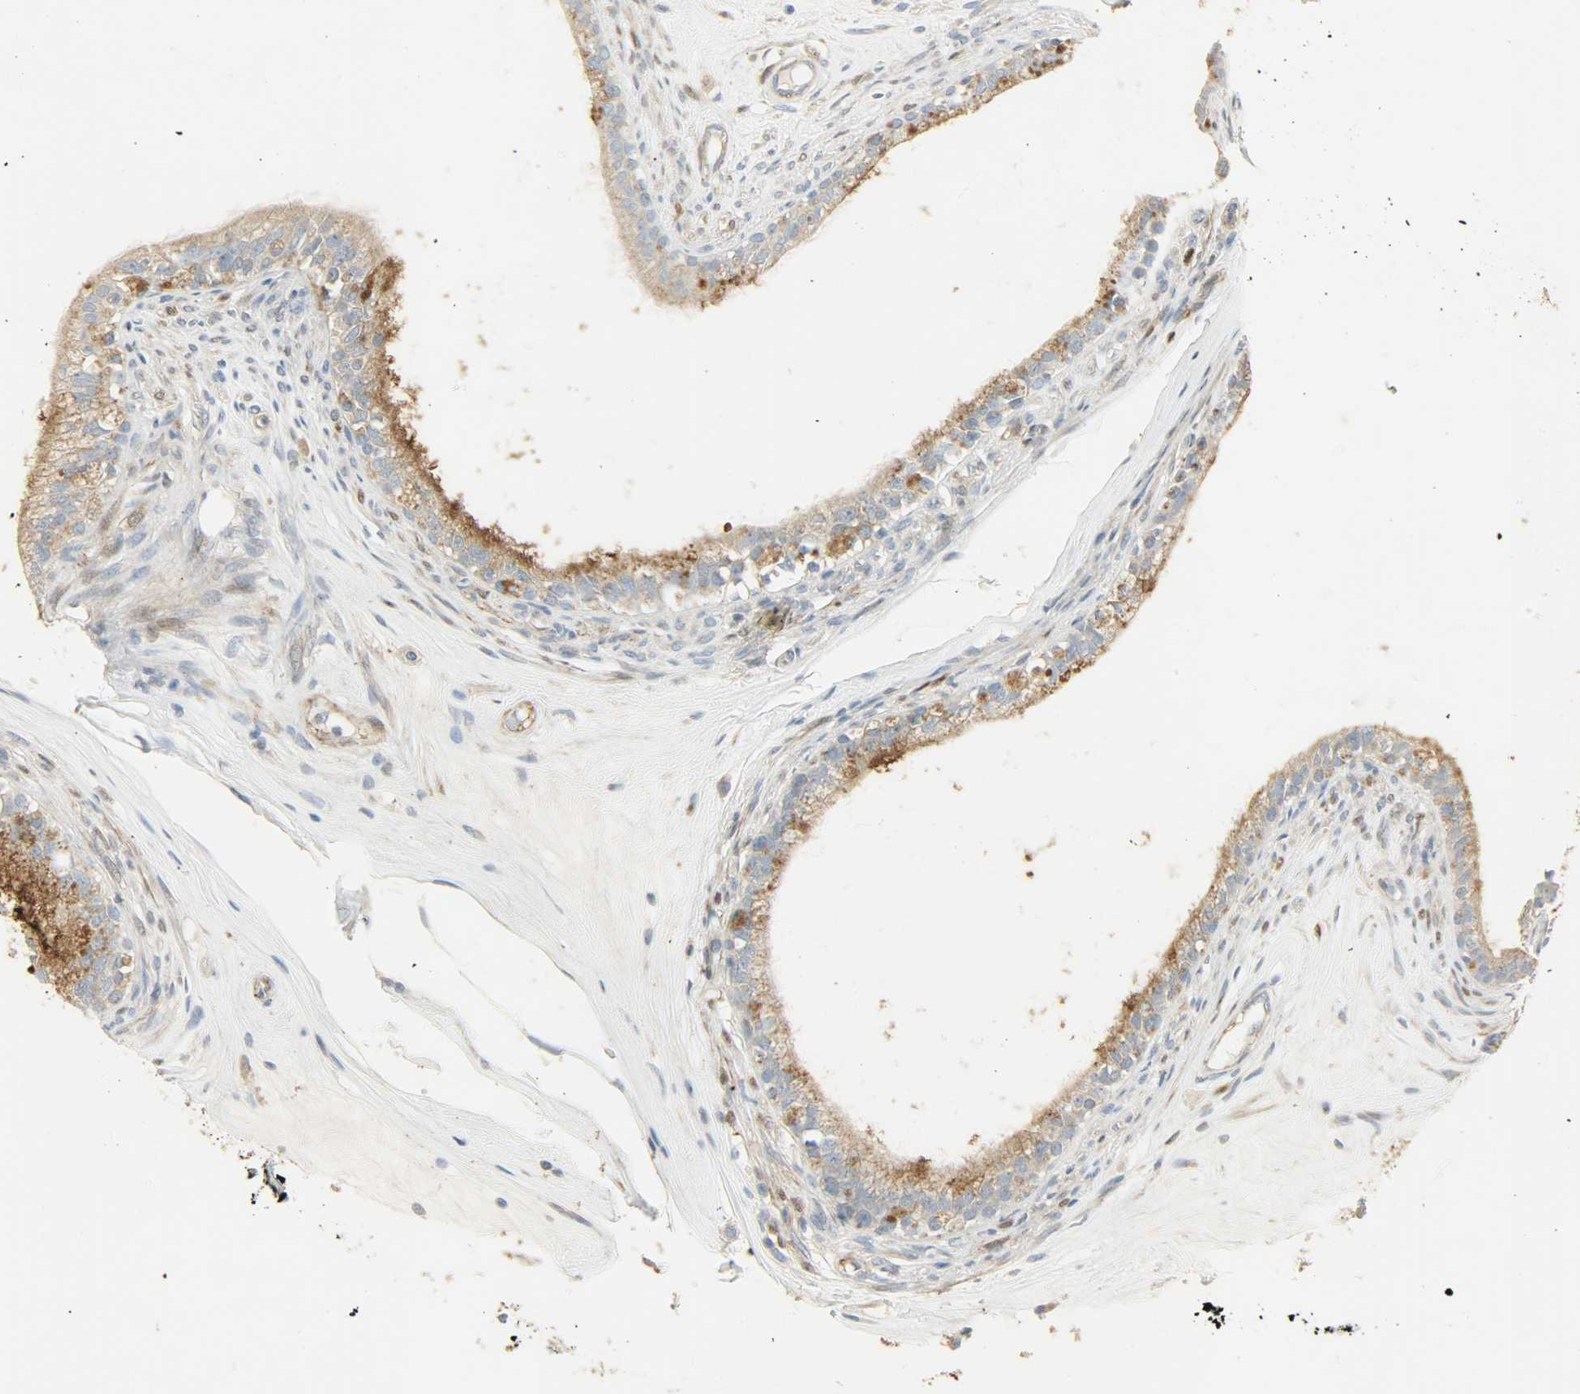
{"staining": {"intensity": "moderate", "quantity": ">75%", "location": "cytoplasmic/membranous"}, "tissue": "epididymis", "cell_type": "Glandular cells", "image_type": "normal", "snomed": [{"axis": "morphology", "description": "Normal tissue, NOS"}, {"axis": "morphology", "description": "Inflammation, NOS"}, {"axis": "topography", "description": "Epididymis"}], "caption": "Immunohistochemistry (IHC) micrograph of benign human epididymis stained for a protein (brown), which shows medium levels of moderate cytoplasmic/membranous positivity in approximately >75% of glandular cells.", "gene": "ENPEP", "patient": {"sex": "male", "age": 84}}